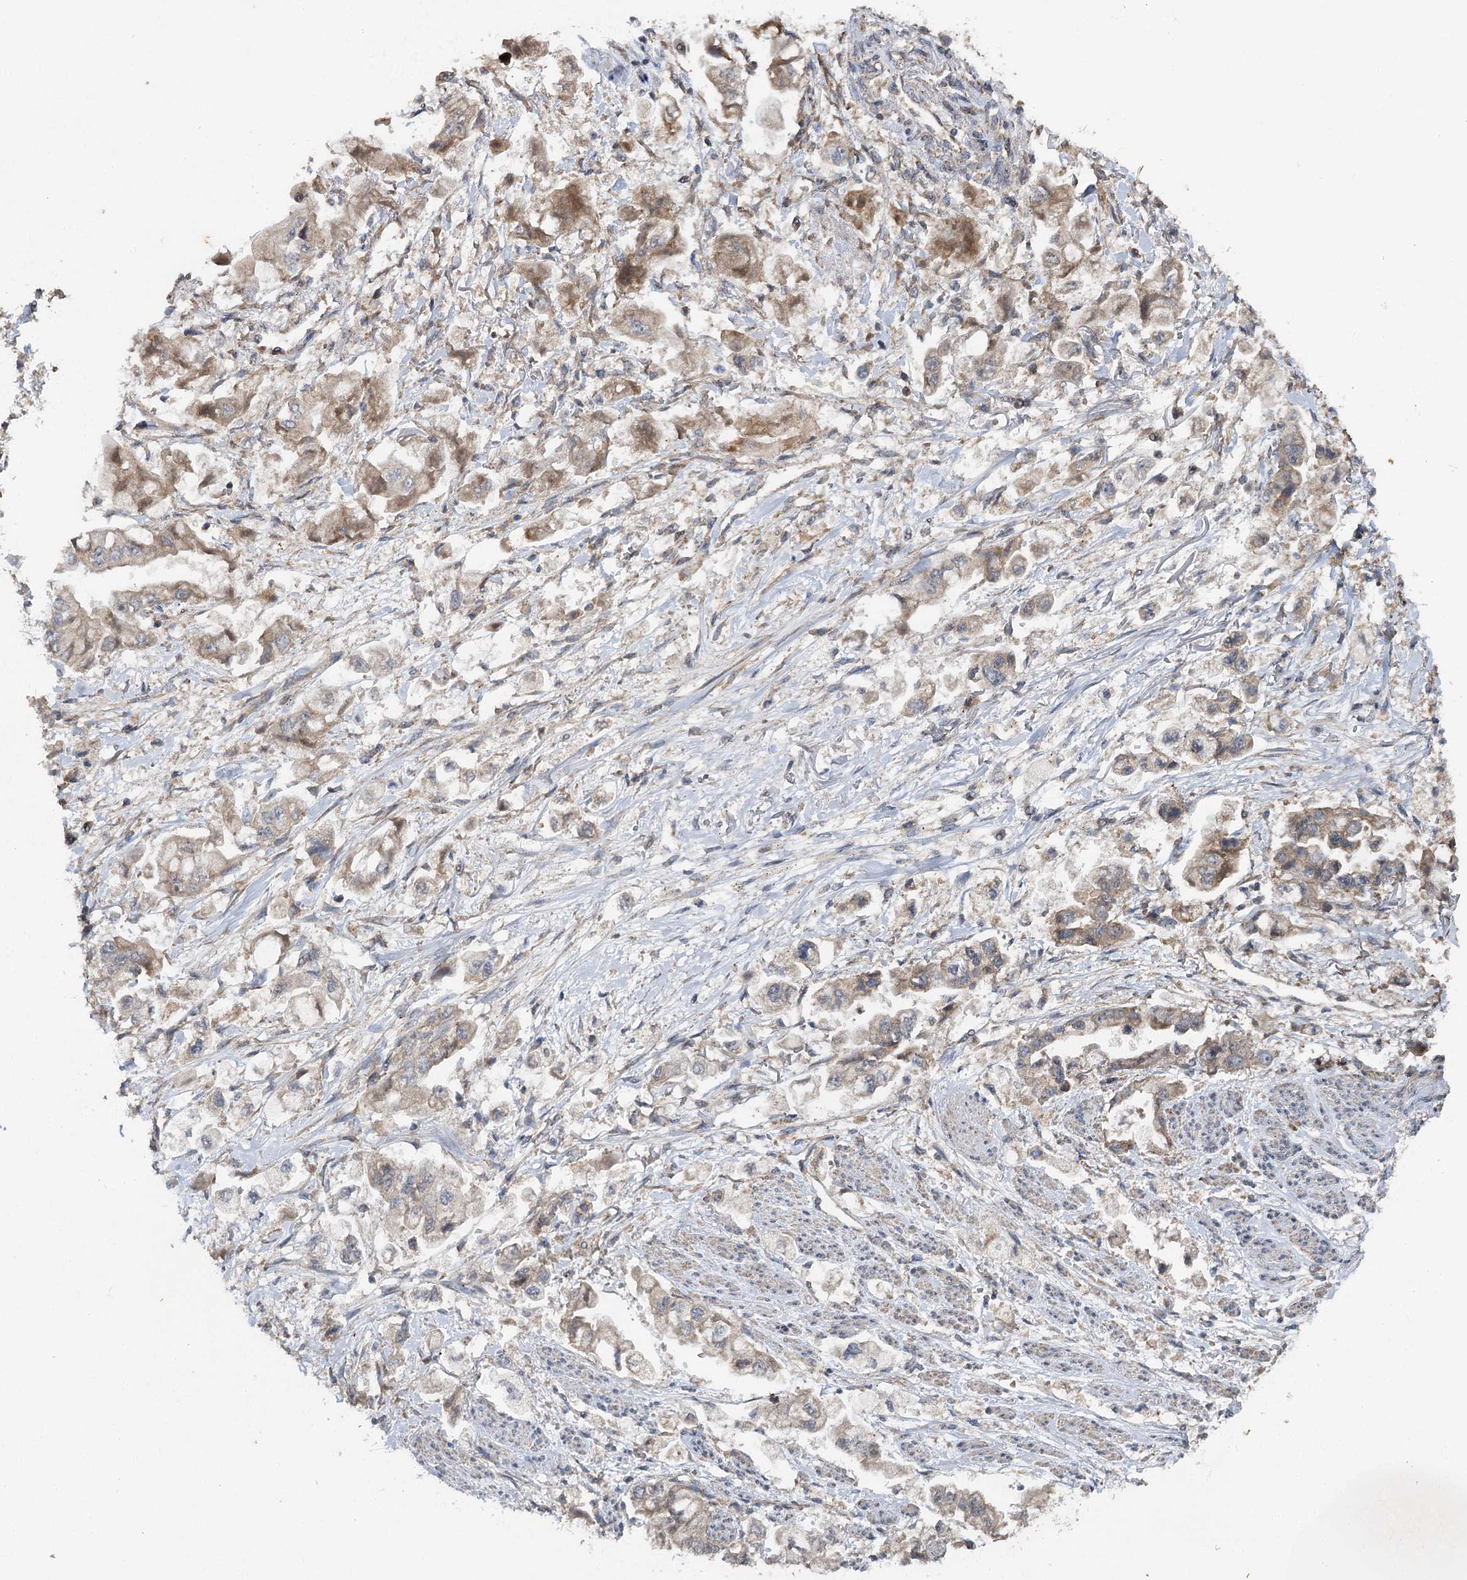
{"staining": {"intensity": "weak", "quantity": "25%-75%", "location": "cytoplasmic/membranous"}, "tissue": "stomach cancer", "cell_type": "Tumor cells", "image_type": "cancer", "snomed": [{"axis": "morphology", "description": "Adenocarcinoma, NOS"}, {"axis": "topography", "description": "Stomach"}], "caption": "Tumor cells exhibit low levels of weak cytoplasmic/membranous positivity in approximately 25%-75% of cells in human stomach adenocarcinoma. (DAB (3,3'-diaminobenzidine) = brown stain, brightfield microscopy at high magnification).", "gene": "MINDY3", "patient": {"sex": "male", "age": 62}}